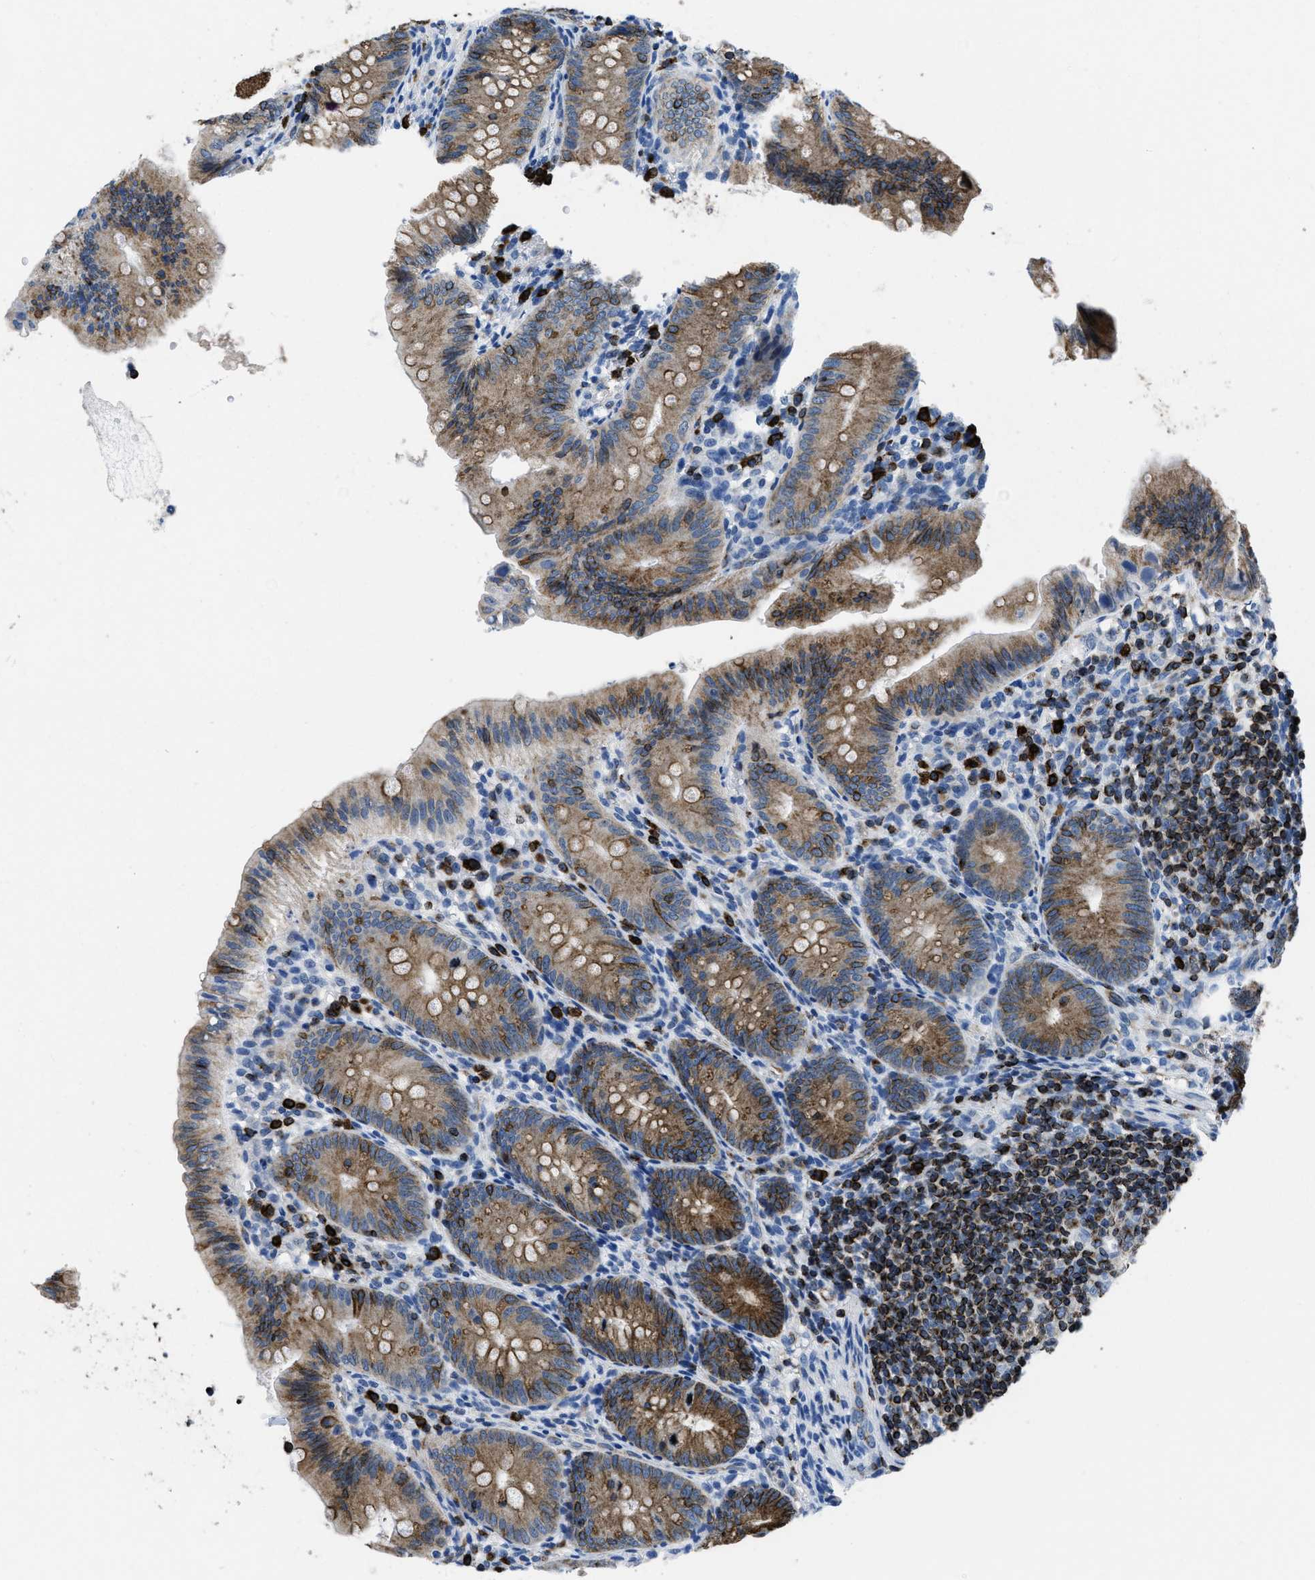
{"staining": {"intensity": "moderate", "quantity": "25%-75%", "location": "cytoplasmic/membranous"}, "tissue": "appendix", "cell_type": "Glandular cells", "image_type": "normal", "snomed": [{"axis": "morphology", "description": "Normal tissue, NOS"}, {"axis": "topography", "description": "Appendix"}], "caption": "IHC image of benign human appendix stained for a protein (brown), which shows medium levels of moderate cytoplasmic/membranous expression in approximately 25%-75% of glandular cells.", "gene": "ITGA3", "patient": {"sex": "male", "age": 1}}